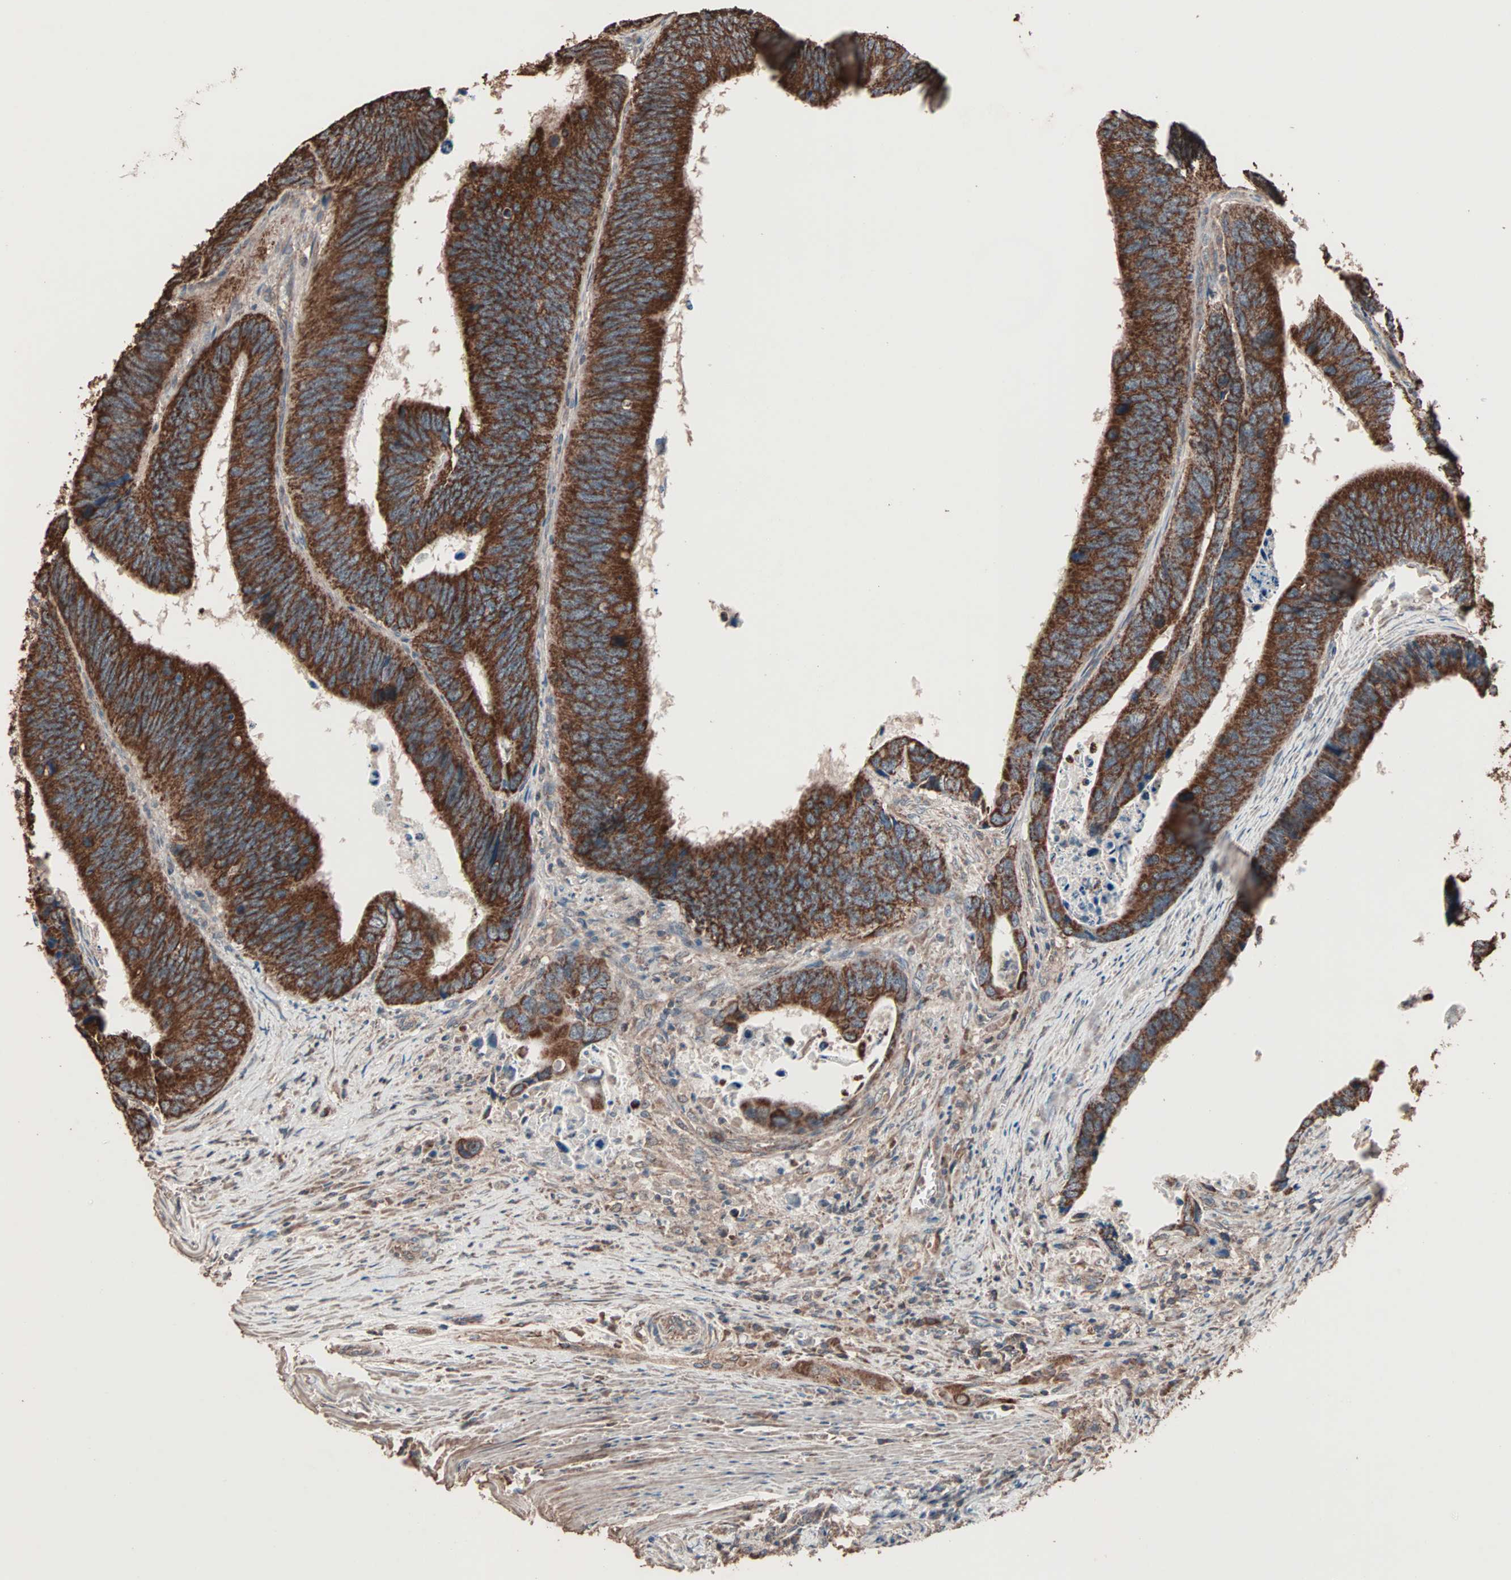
{"staining": {"intensity": "strong", "quantity": ">75%", "location": "cytoplasmic/membranous"}, "tissue": "colorectal cancer", "cell_type": "Tumor cells", "image_type": "cancer", "snomed": [{"axis": "morphology", "description": "Adenocarcinoma, NOS"}, {"axis": "topography", "description": "Colon"}], "caption": "An immunohistochemistry micrograph of neoplastic tissue is shown. Protein staining in brown shows strong cytoplasmic/membranous positivity in colorectal cancer within tumor cells. The staining is performed using DAB (3,3'-diaminobenzidine) brown chromogen to label protein expression. The nuclei are counter-stained blue using hematoxylin.", "gene": "MRPL2", "patient": {"sex": "male", "age": 72}}